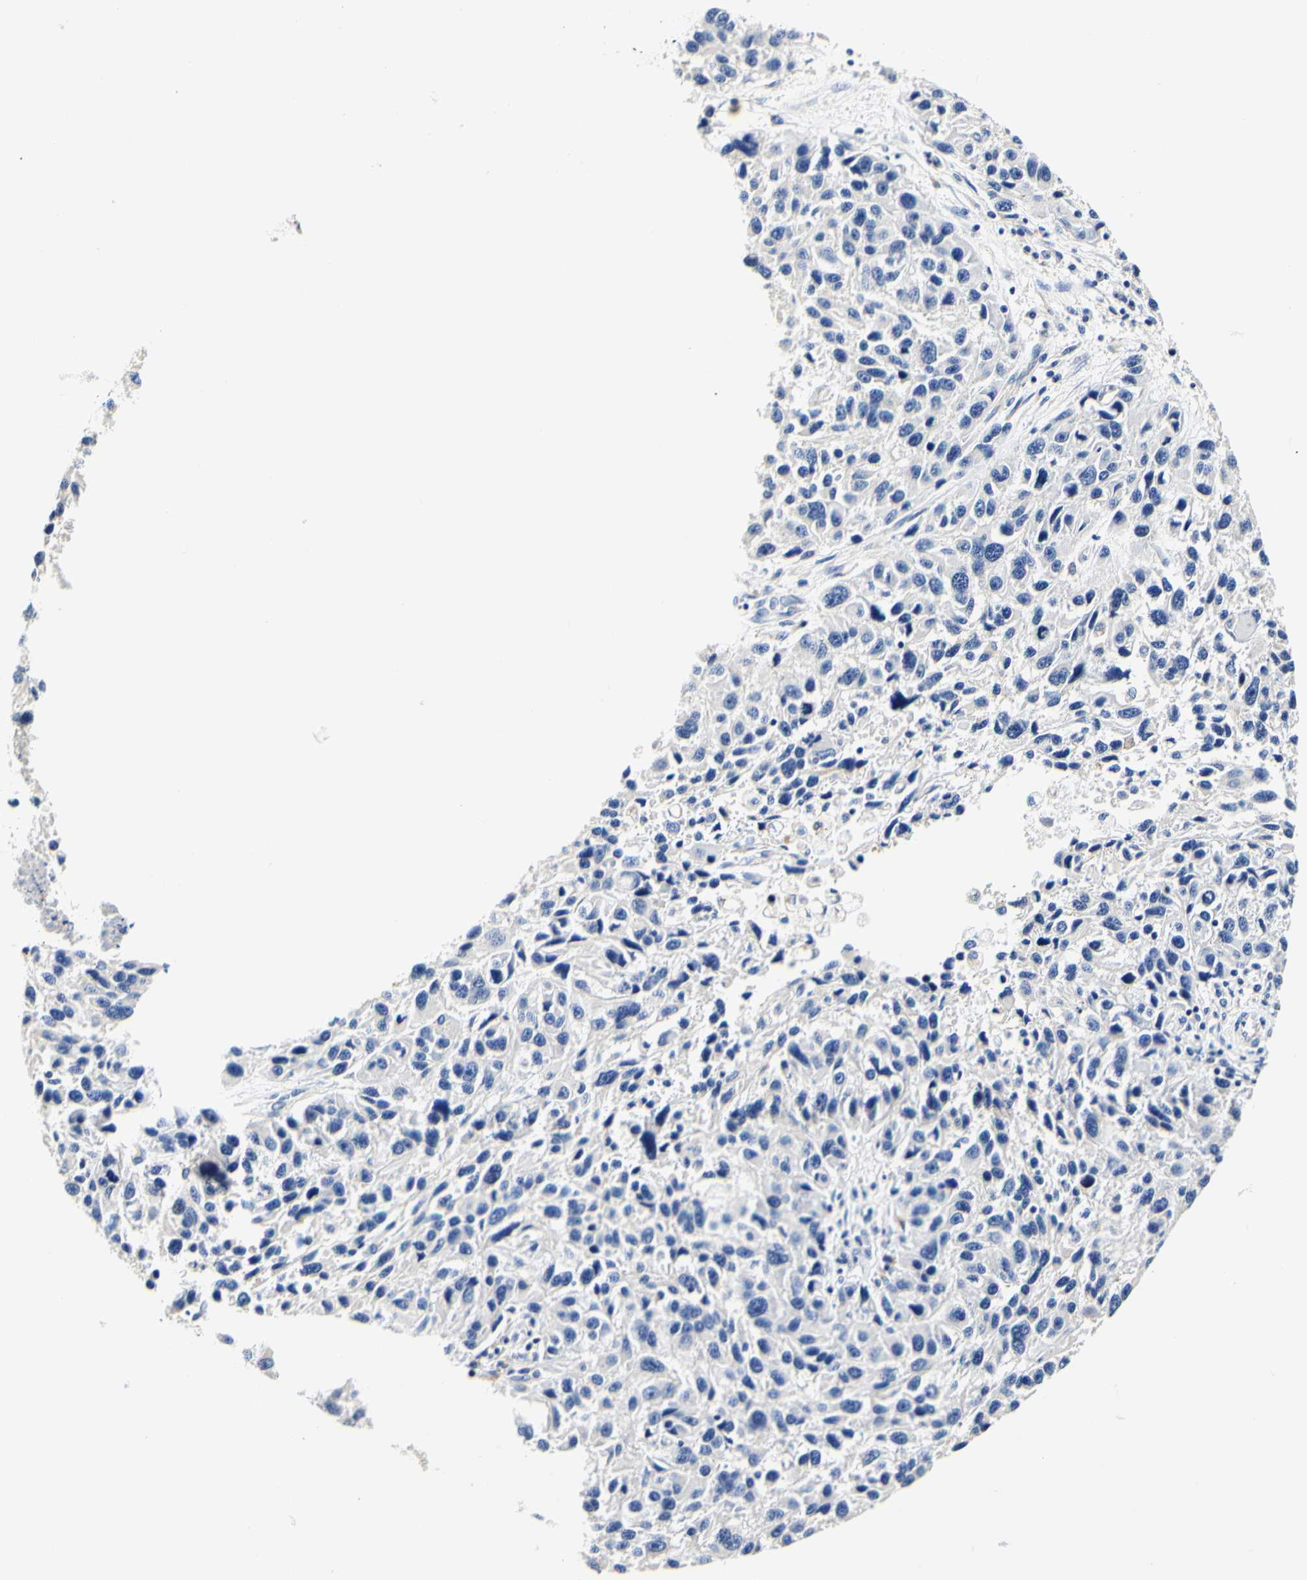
{"staining": {"intensity": "negative", "quantity": "none", "location": "none"}, "tissue": "melanoma", "cell_type": "Tumor cells", "image_type": "cancer", "snomed": [{"axis": "morphology", "description": "Malignant melanoma, NOS"}, {"axis": "topography", "description": "Skin"}], "caption": "Melanoma stained for a protein using immunohistochemistry (IHC) demonstrates no expression tumor cells.", "gene": "CAMK4", "patient": {"sex": "male", "age": 53}}